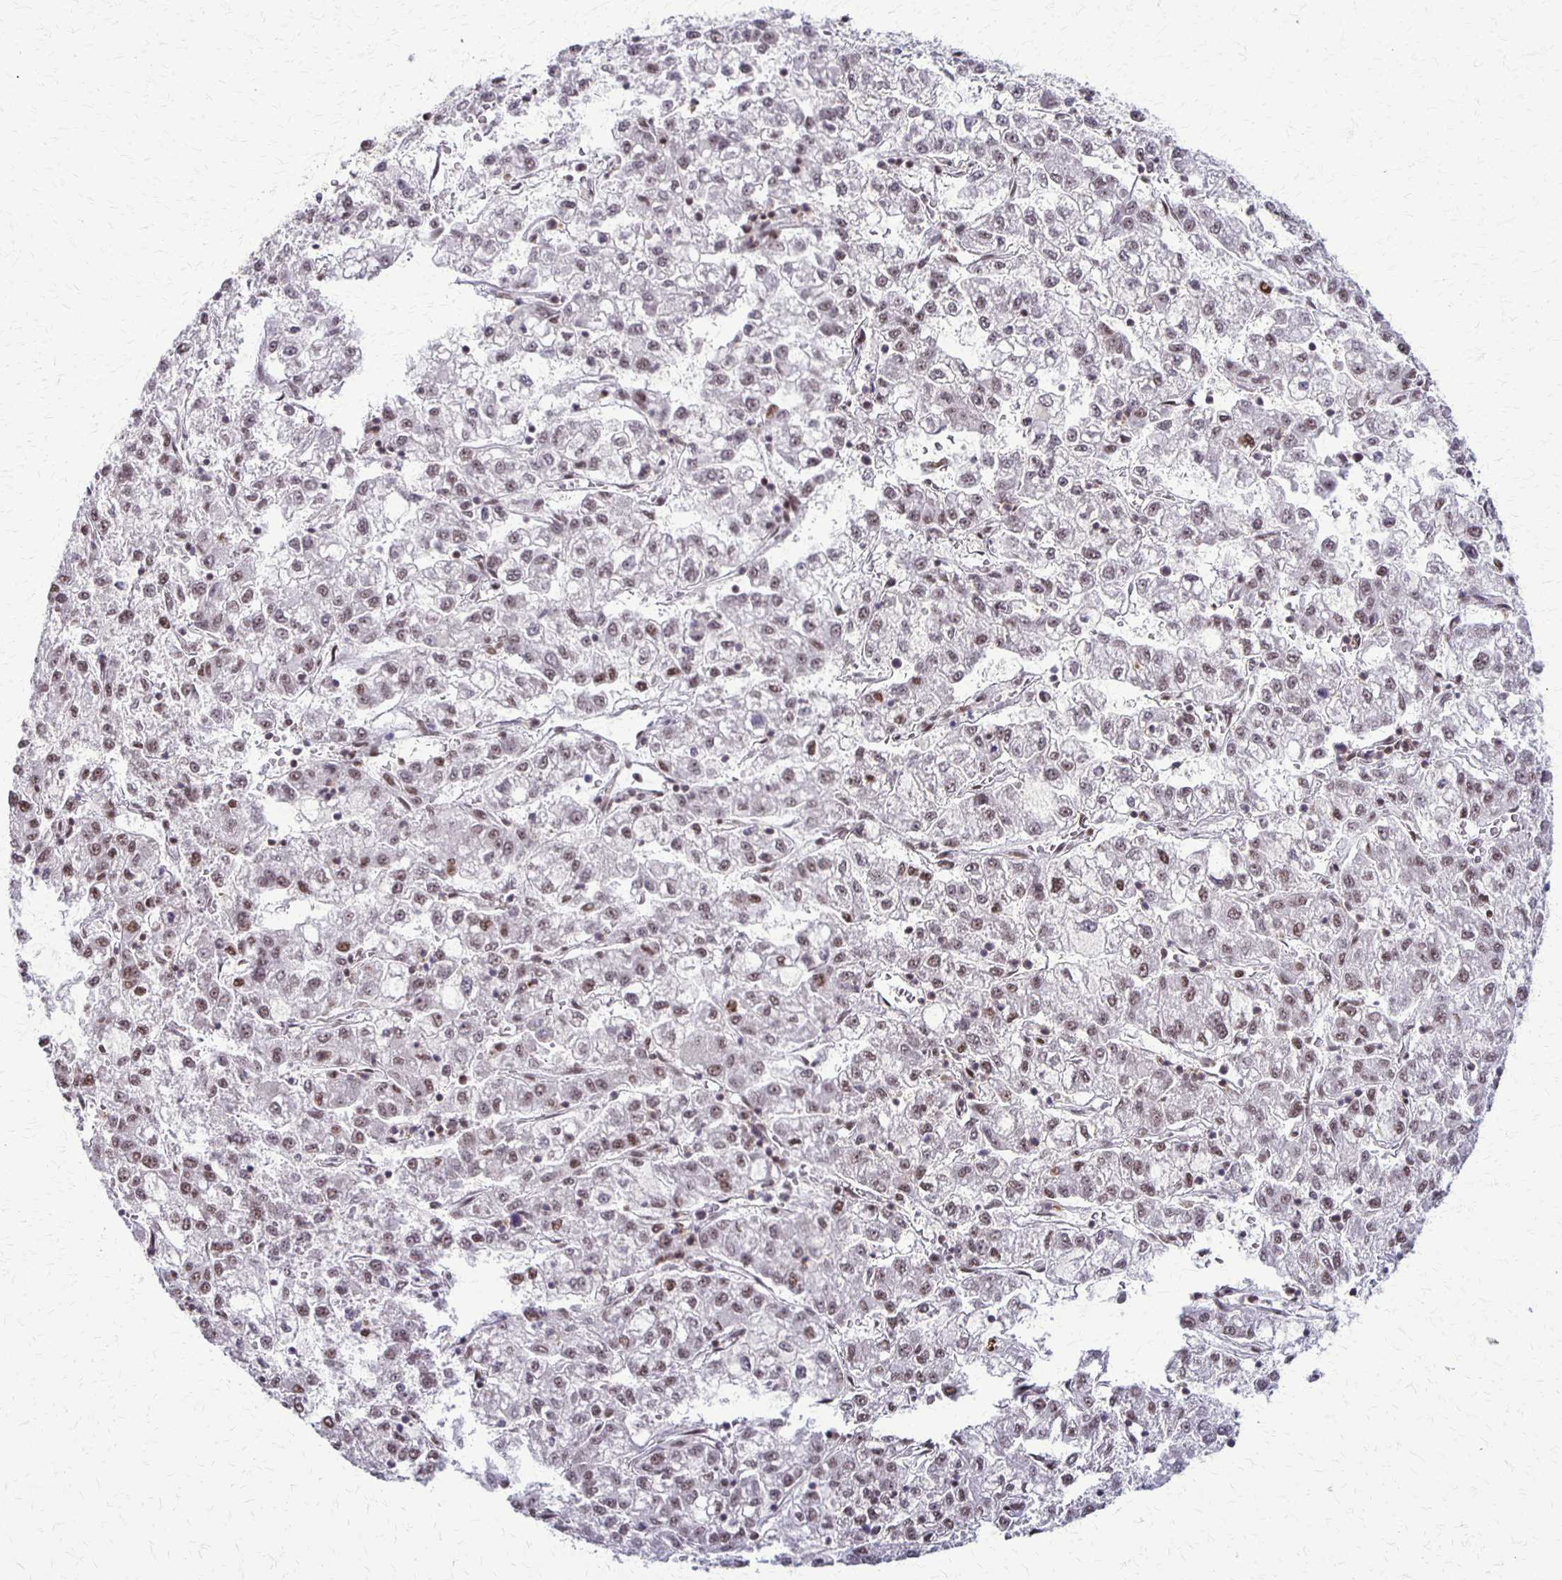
{"staining": {"intensity": "weak", "quantity": "25%-75%", "location": "nuclear"}, "tissue": "liver cancer", "cell_type": "Tumor cells", "image_type": "cancer", "snomed": [{"axis": "morphology", "description": "Carcinoma, Hepatocellular, NOS"}, {"axis": "topography", "description": "Liver"}], "caption": "Immunohistochemical staining of human liver cancer shows low levels of weak nuclear positivity in approximately 25%-75% of tumor cells. Ihc stains the protein in brown and the nuclei are stained blue.", "gene": "XRCC6", "patient": {"sex": "male", "age": 40}}